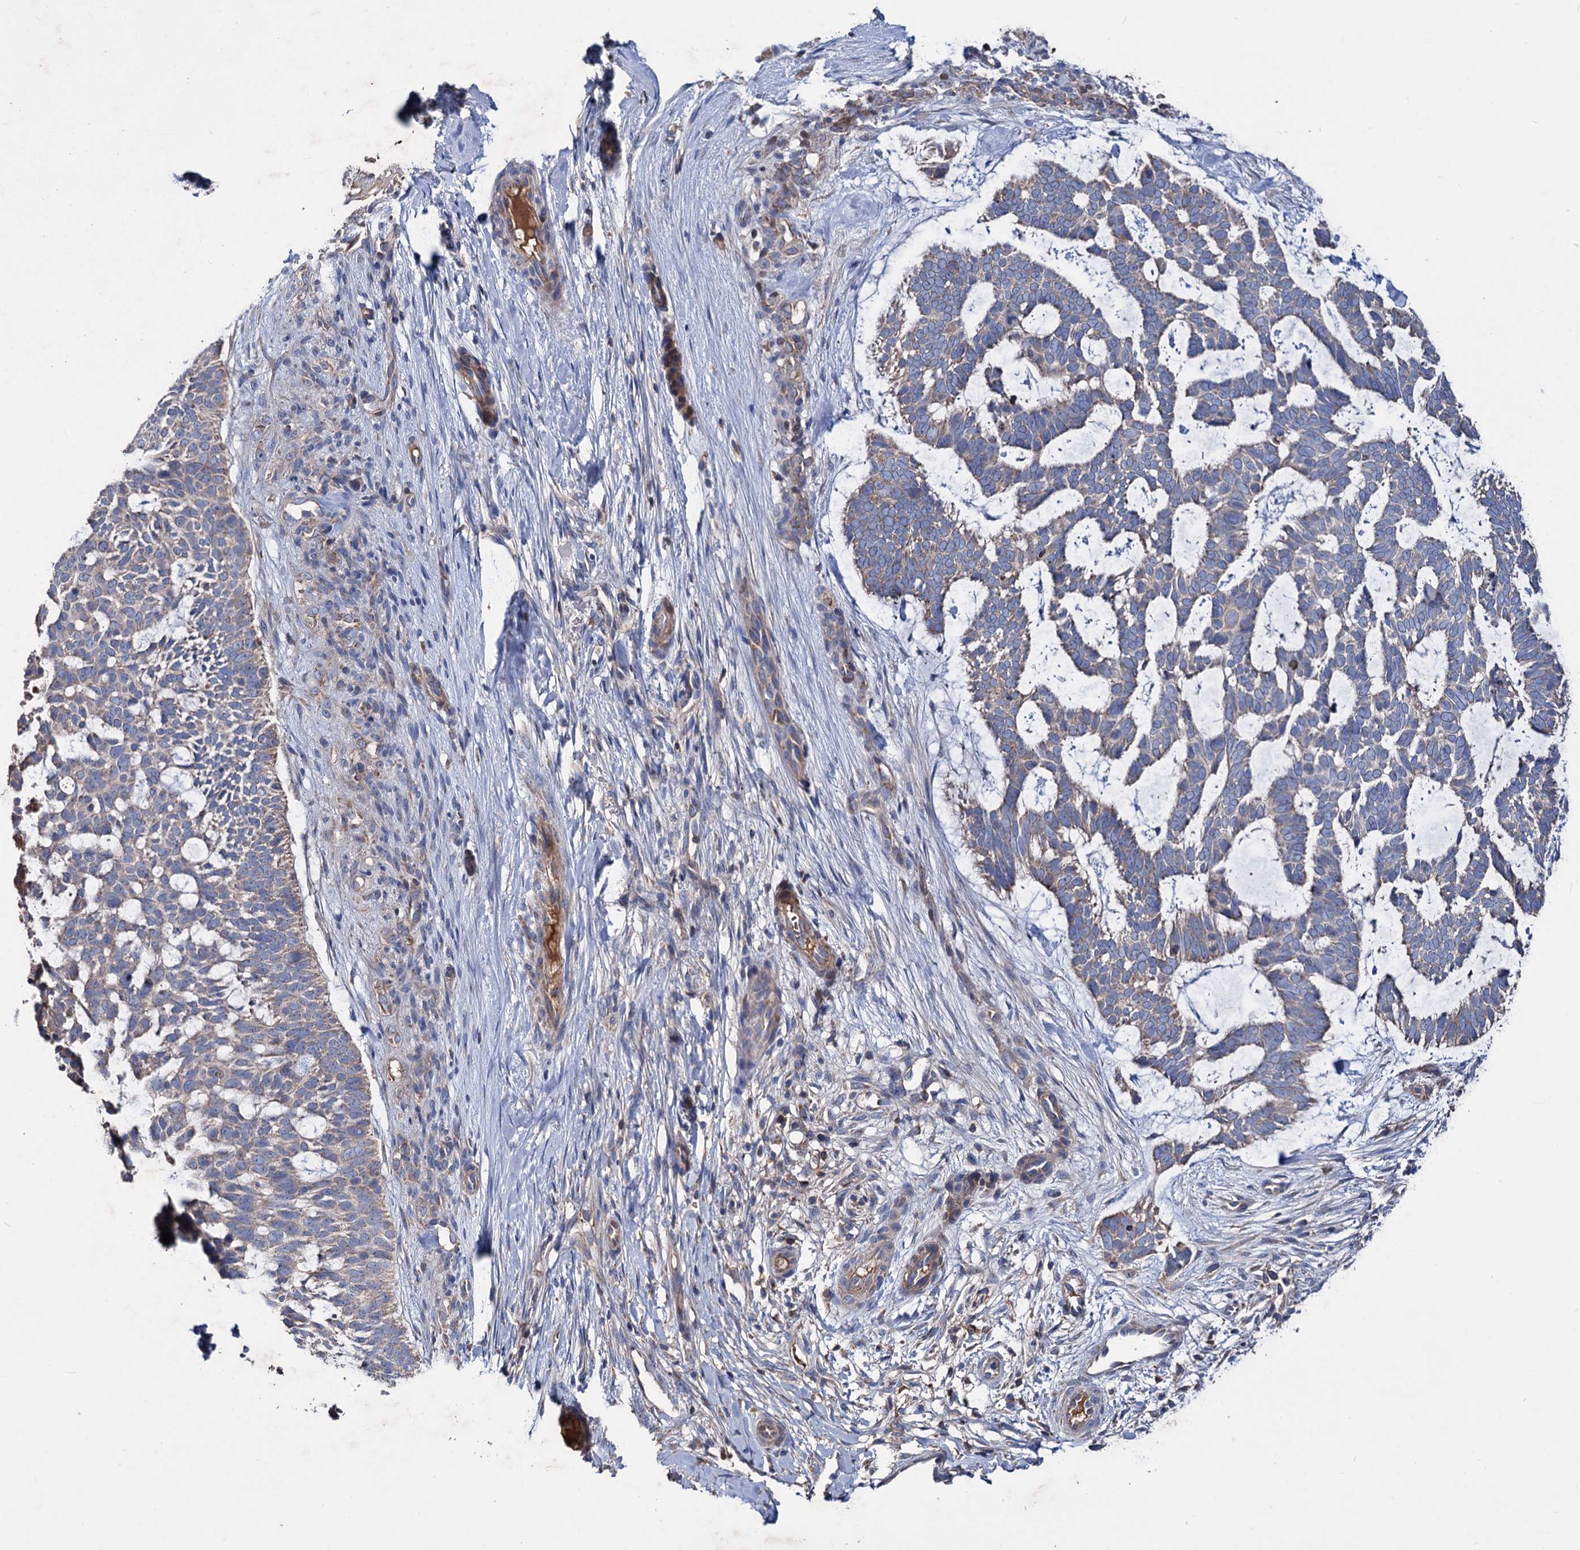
{"staining": {"intensity": "negative", "quantity": "none", "location": "none"}, "tissue": "skin cancer", "cell_type": "Tumor cells", "image_type": "cancer", "snomed": [{"axis": "morphology", "description": "Basal cell carcinoma"}, {"axis": "topography", "description": "Skin"}], "caption": "Image shows no protein staining in tumor cells of basal cell carcinoma (skin) tissue.", "gene": "CLPB", "patient": {"sex": "male", "age": 88}}